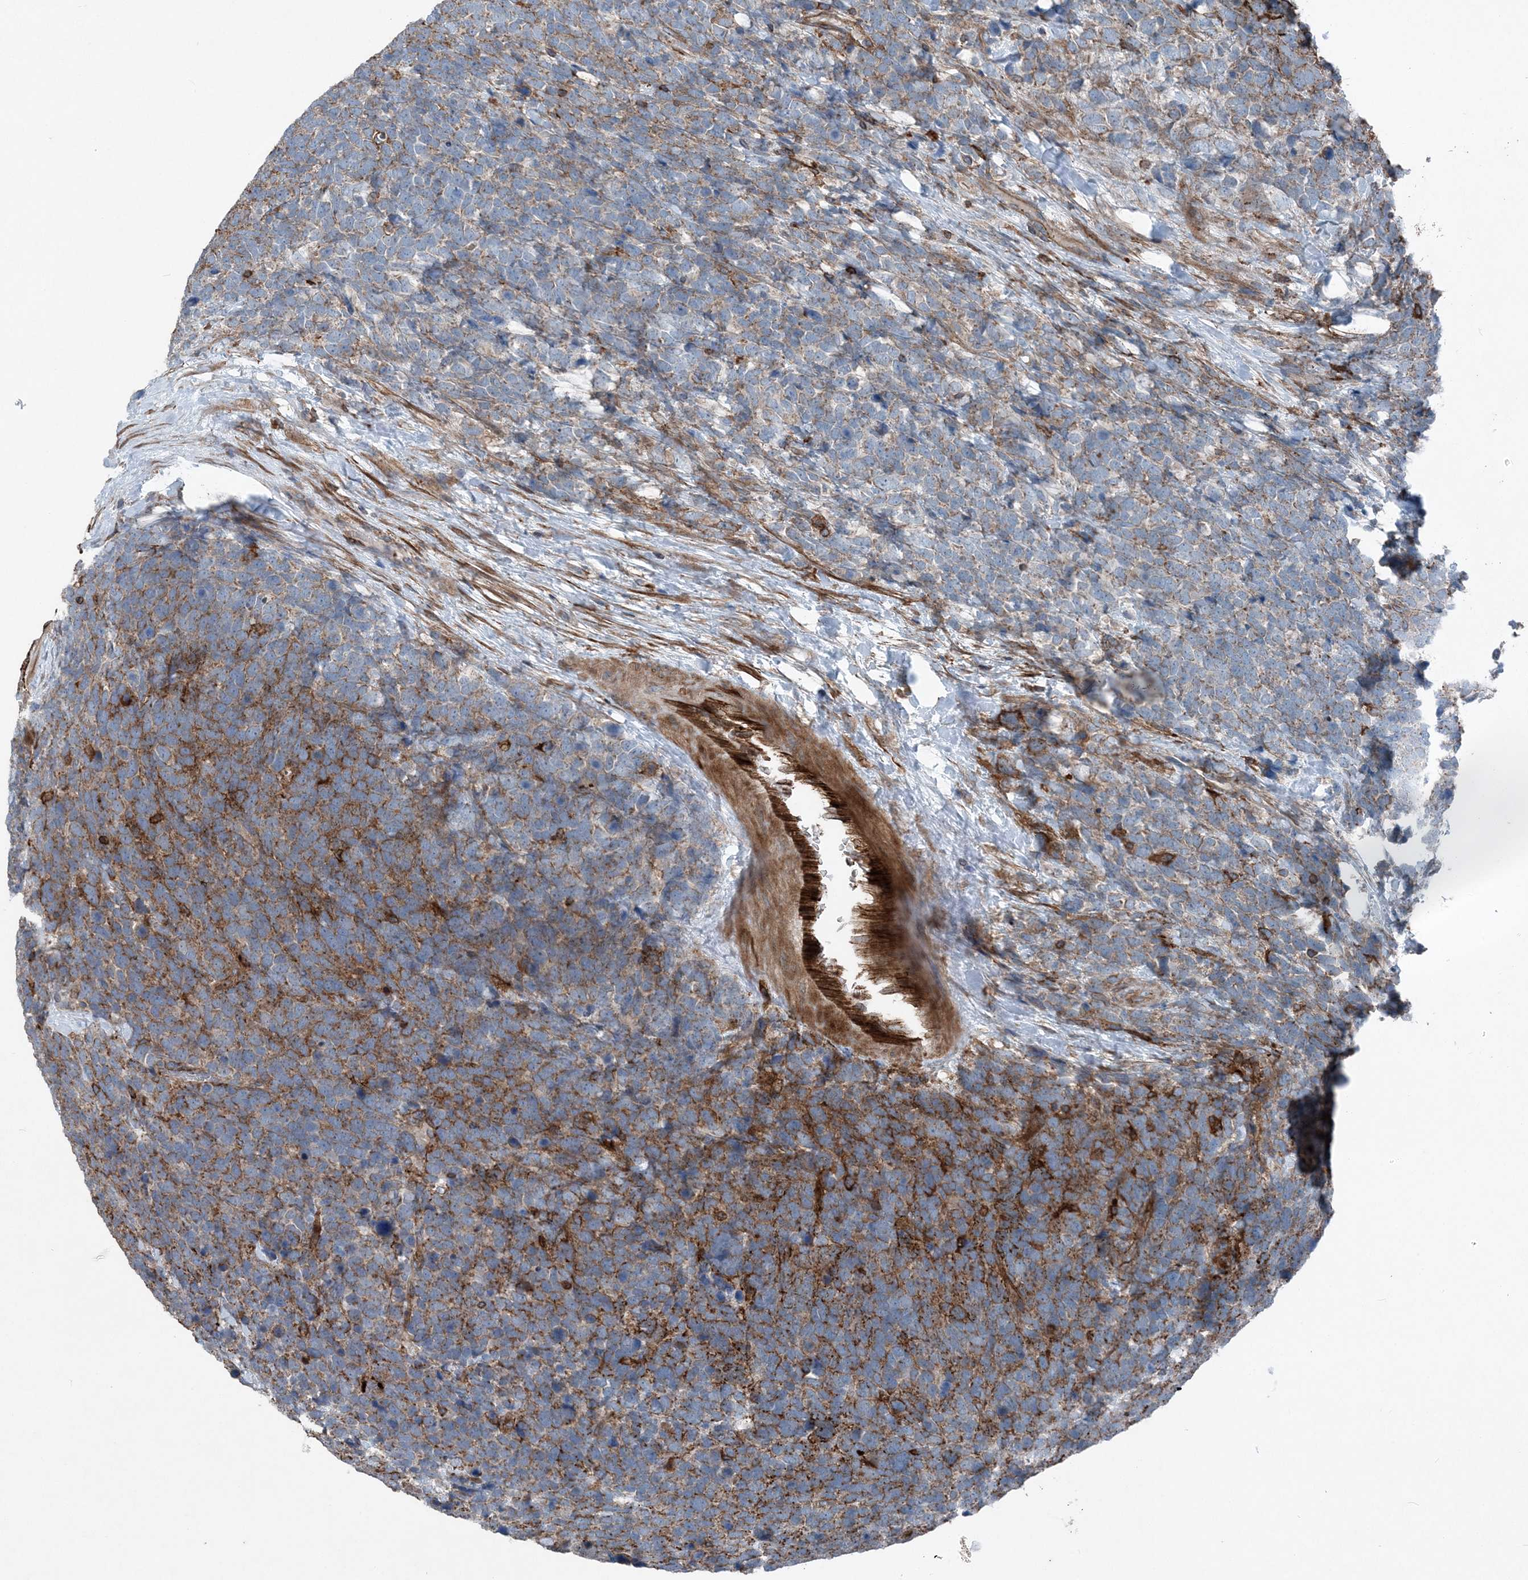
{"staining": {"intensity": "moderate", "quantity": ">75%", "location": "cytoplasmic/membranous"}, "tissue": "urothelial cancer", "cell_type": "Tumor cells", "image_type": "cancer", "snomed": [{"axis": "morphology", "description": "Urothelial carcinoma, High grade"}, {"axis": "topography", "description": "Urinary bladder"}], "caption": "A high-resolution photomicrograph shows immunohistochemistry staining of urothelial carcinoma (high-grade), which demonstrates moderate cytoplasmic/membranous staining in about >75% of tumor cells. (Stains: DAB in brown, nuclei in blue, Microscopy: brightfield microscopy at high magnification).", "gene": "DGUOK", "patient": {"sex": "female", "age": 82}}